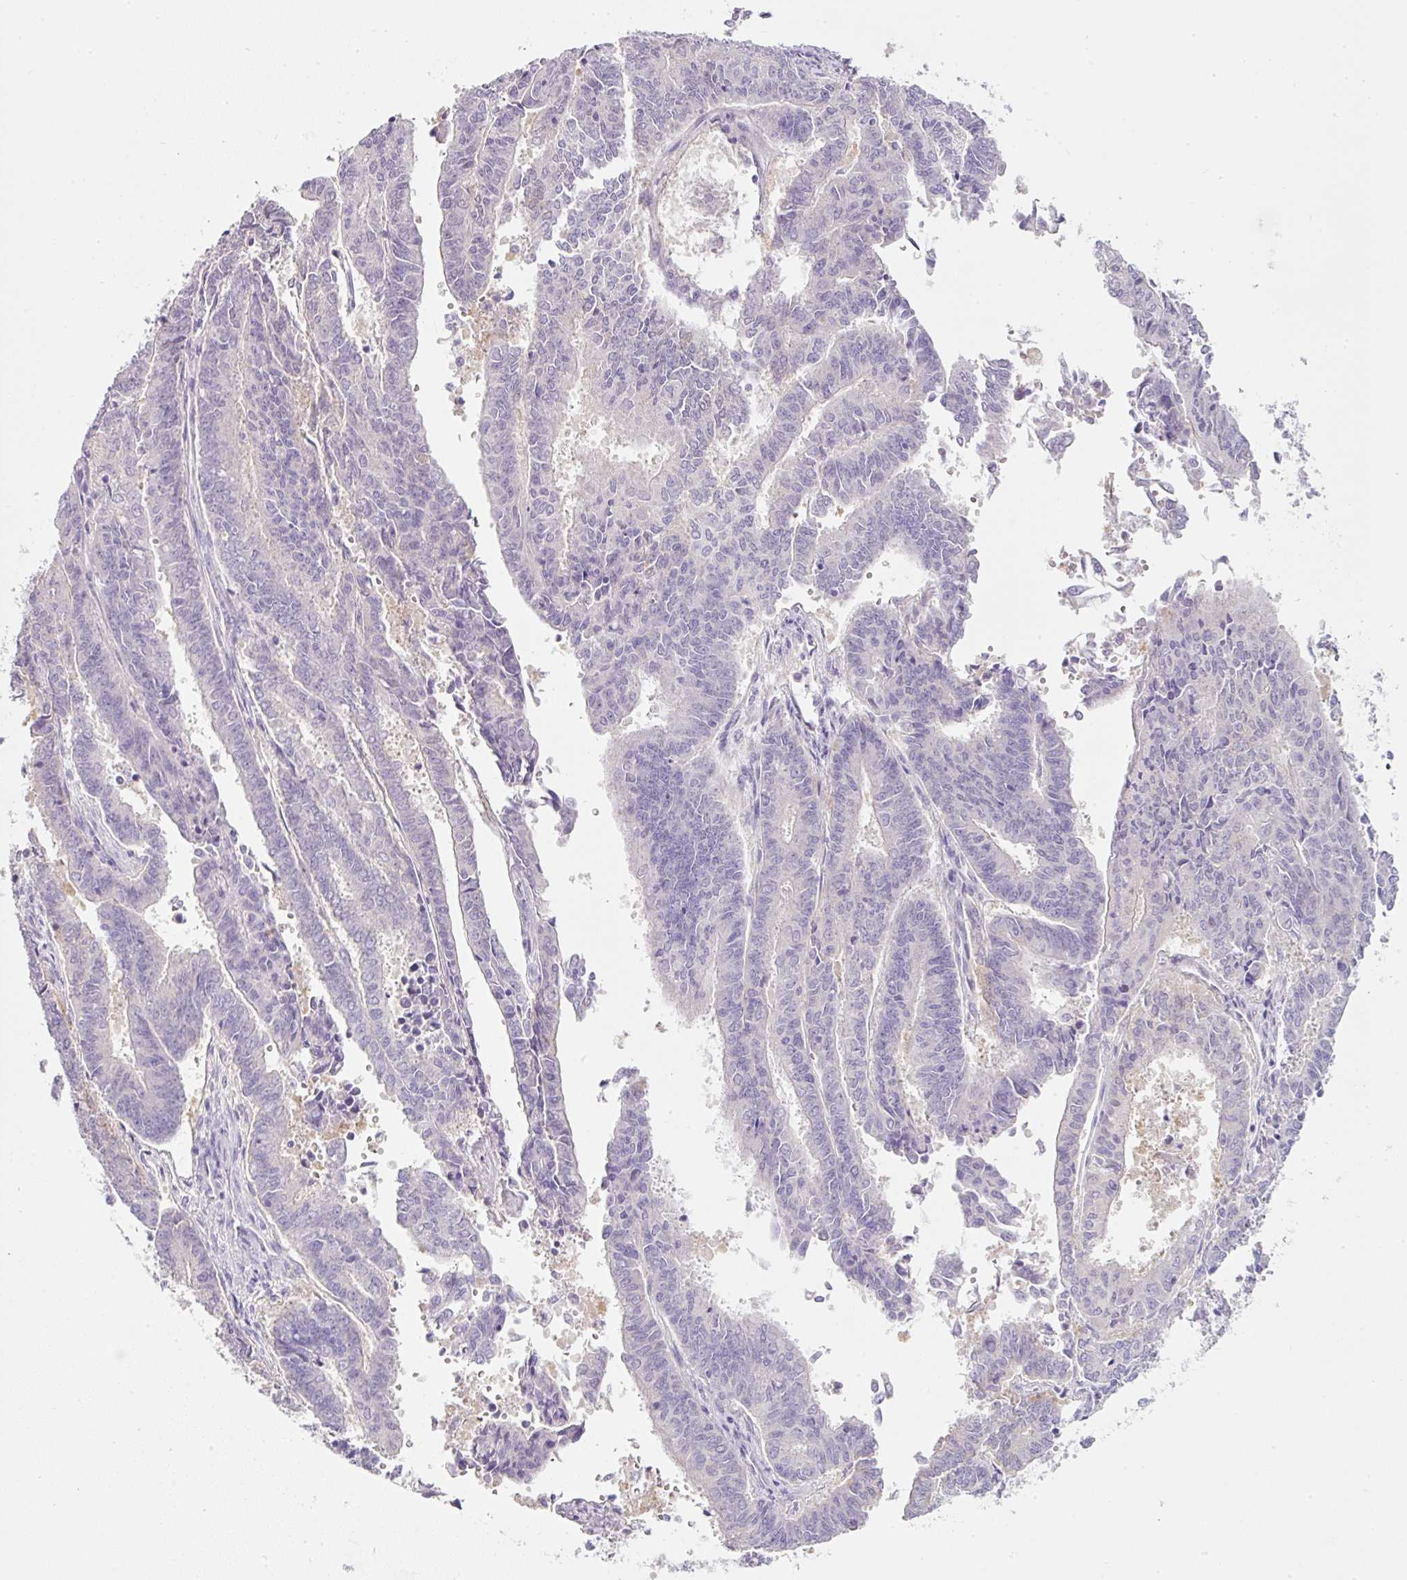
{"staining": {"intensity": "negative", "quantity": "none", "location": "none"}, "tissue": "endometrial cancer", "cell_type": "Tumor cells", "image_type": "cancer", "snomed": [{"axis": "morphology", "description": "Adenocarcinoma, NOS"}, {"axis": "topography", "description": "Endometrium"}], "caption": "An IHC micrograph of endometrial cancer is shown. There is no staining in tumor cells of endometrial cancer. (DAB (3,3'-diaminobenzidine) IHC with hematoxylin counter stain).", "gene": "SLC2A2", "patient": {"sex": "female", "age": 59}}